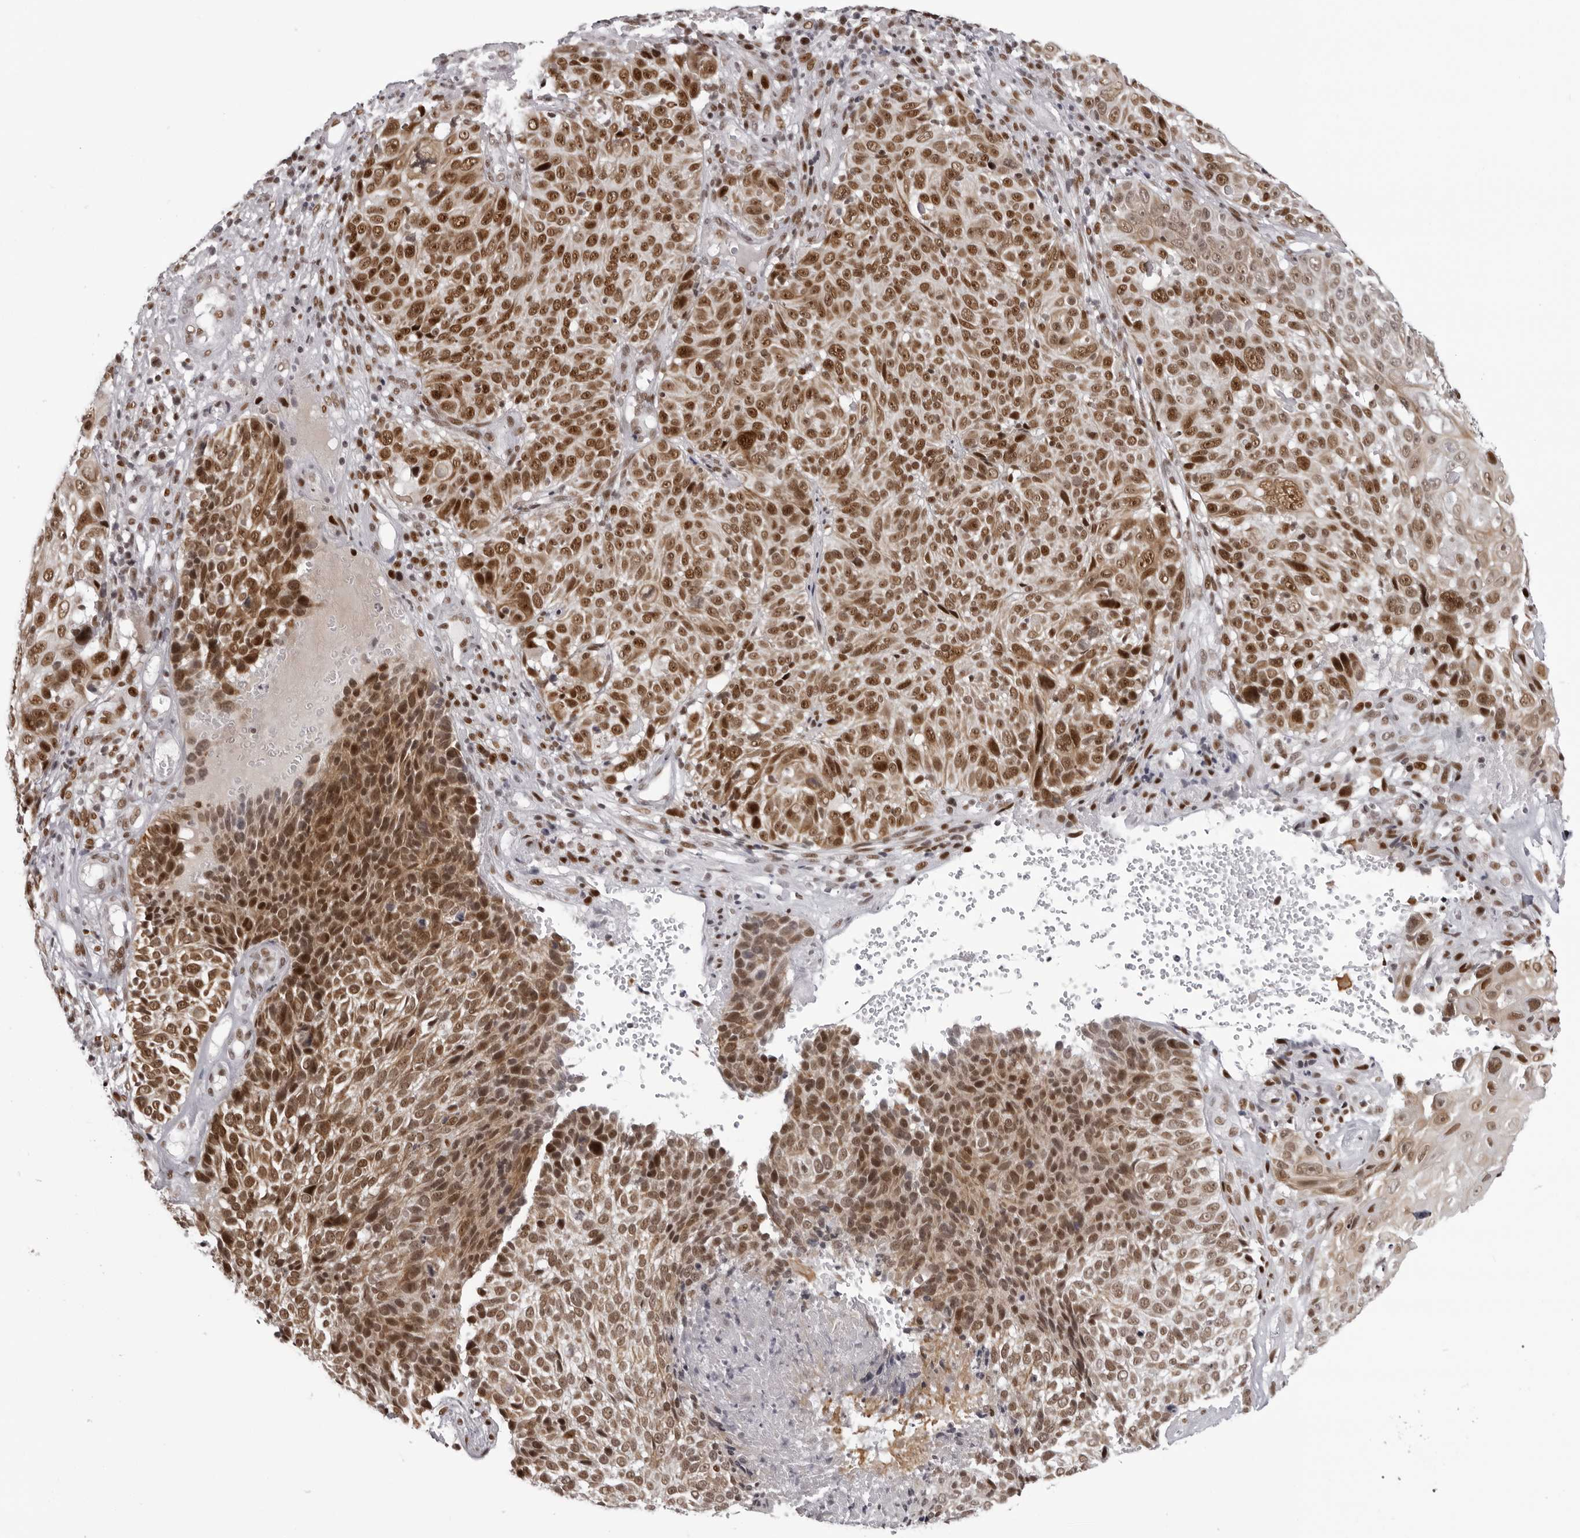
{"staining": {"intensity": "strong", "quantity": ">75%", "location": "nuclear"}, "tissue": "cervical cancer", "cell_type": "Tumor cells", "image_type": "cancer", "snomed": [{"axis": "morphology", "description": "Squamous cell carcinoma, NOS"}, {"axis": "topography", "description": "Cervix"}], "caption": "Tumor cells display high levels of strong nuclear staining in approximately >75% of cells in cervical cancer (squamous cell carcinoma).", "gene": "HEXIM2", "patient": {"sex": "female", "age": 74}}